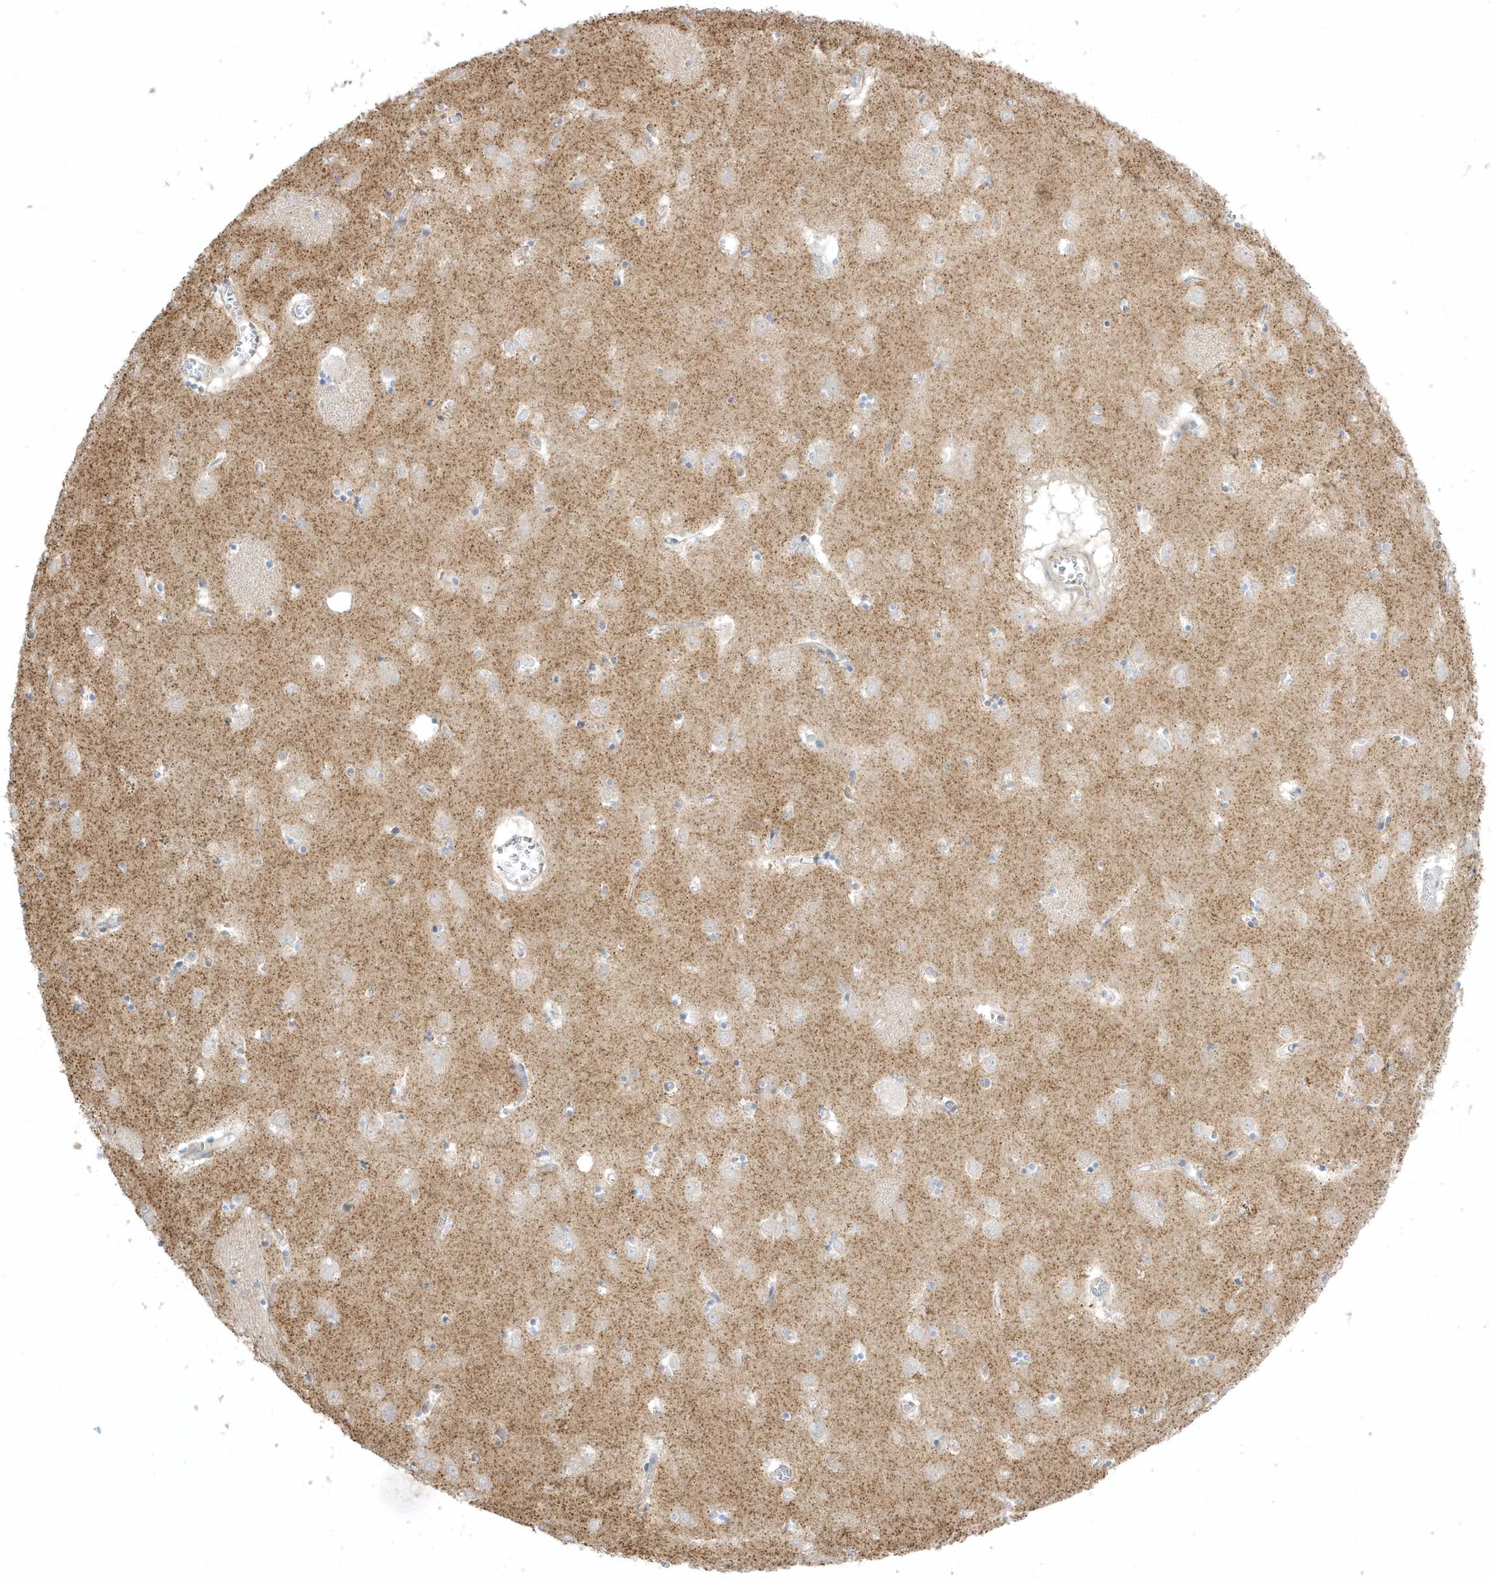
{"staining": {"intensity": "weak", "quantity": "<25%", "location": "cytoplasmic/membranous"}, "tissue": "caudate", "cell_type": "Glial cells", "image_type": "normal", "snomed": [{"axis": "morphology", "description": "Normal tissue, NOS"}, {"axis": "topography", "description": "Lateral ventricle wall"}], "caption": "This is an IHC photomicrograph of unremarkable human caudate. There is no expression in glial cells.", "gene": "ARHGEF9", "patient": {"sex": "male", "age": 70}}